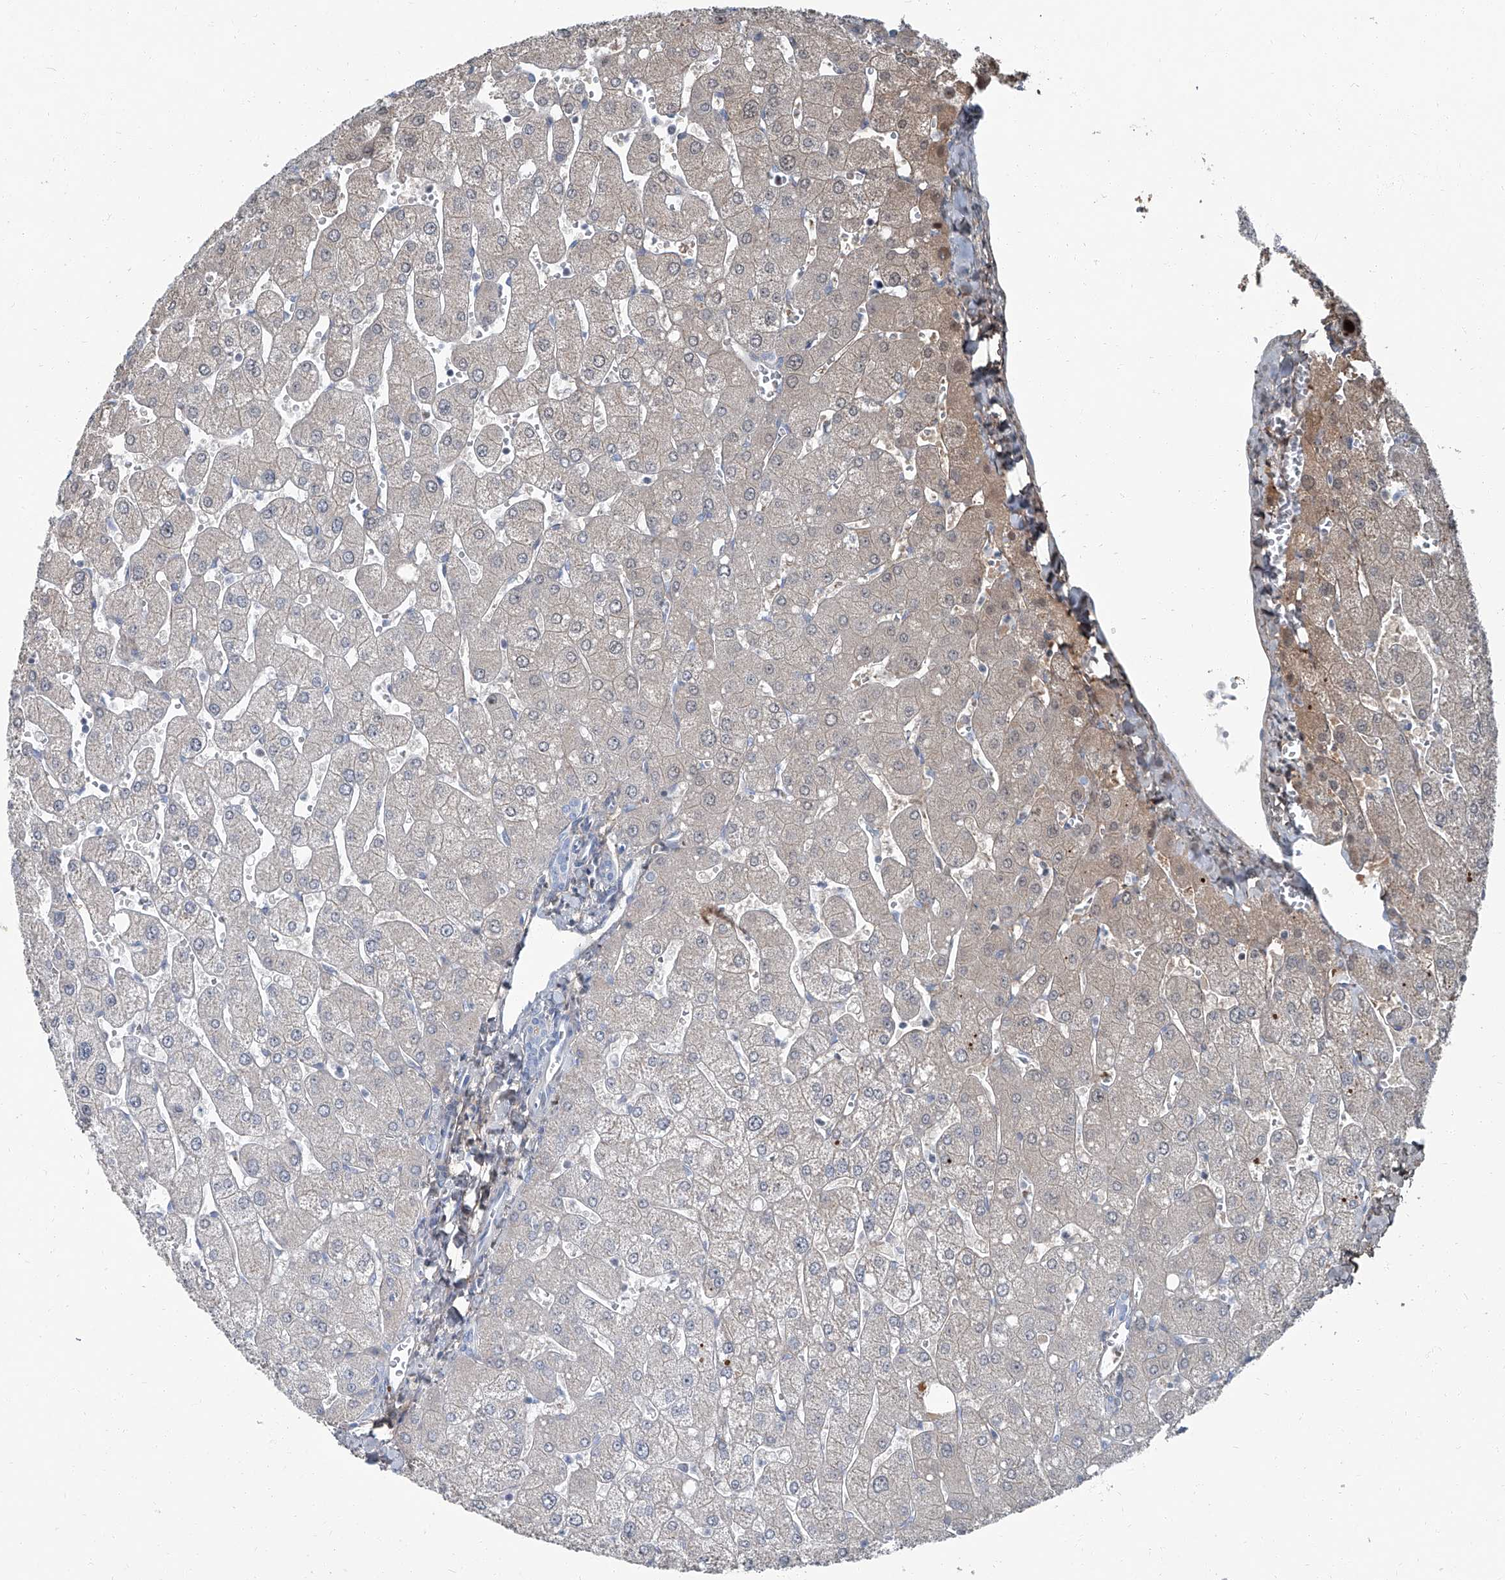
{"staining": {"intensity": "negative", "quantity": "none", "location": "none"}, "tissue": "liver", "cell_type": "Cholangiocytes", "image_type": "normal", "snomed": [{"axis": "morphology", "description": "Normal tissue, NOS"}, {"axis": "topography", "description": "Liver"}], "caption": "This is an IHC photomicrograph of unremarkable human liver. There is no staining in cholangiocytes.", "gene": "HOXA3", "patient": {"sex": "male", "age": 55}}